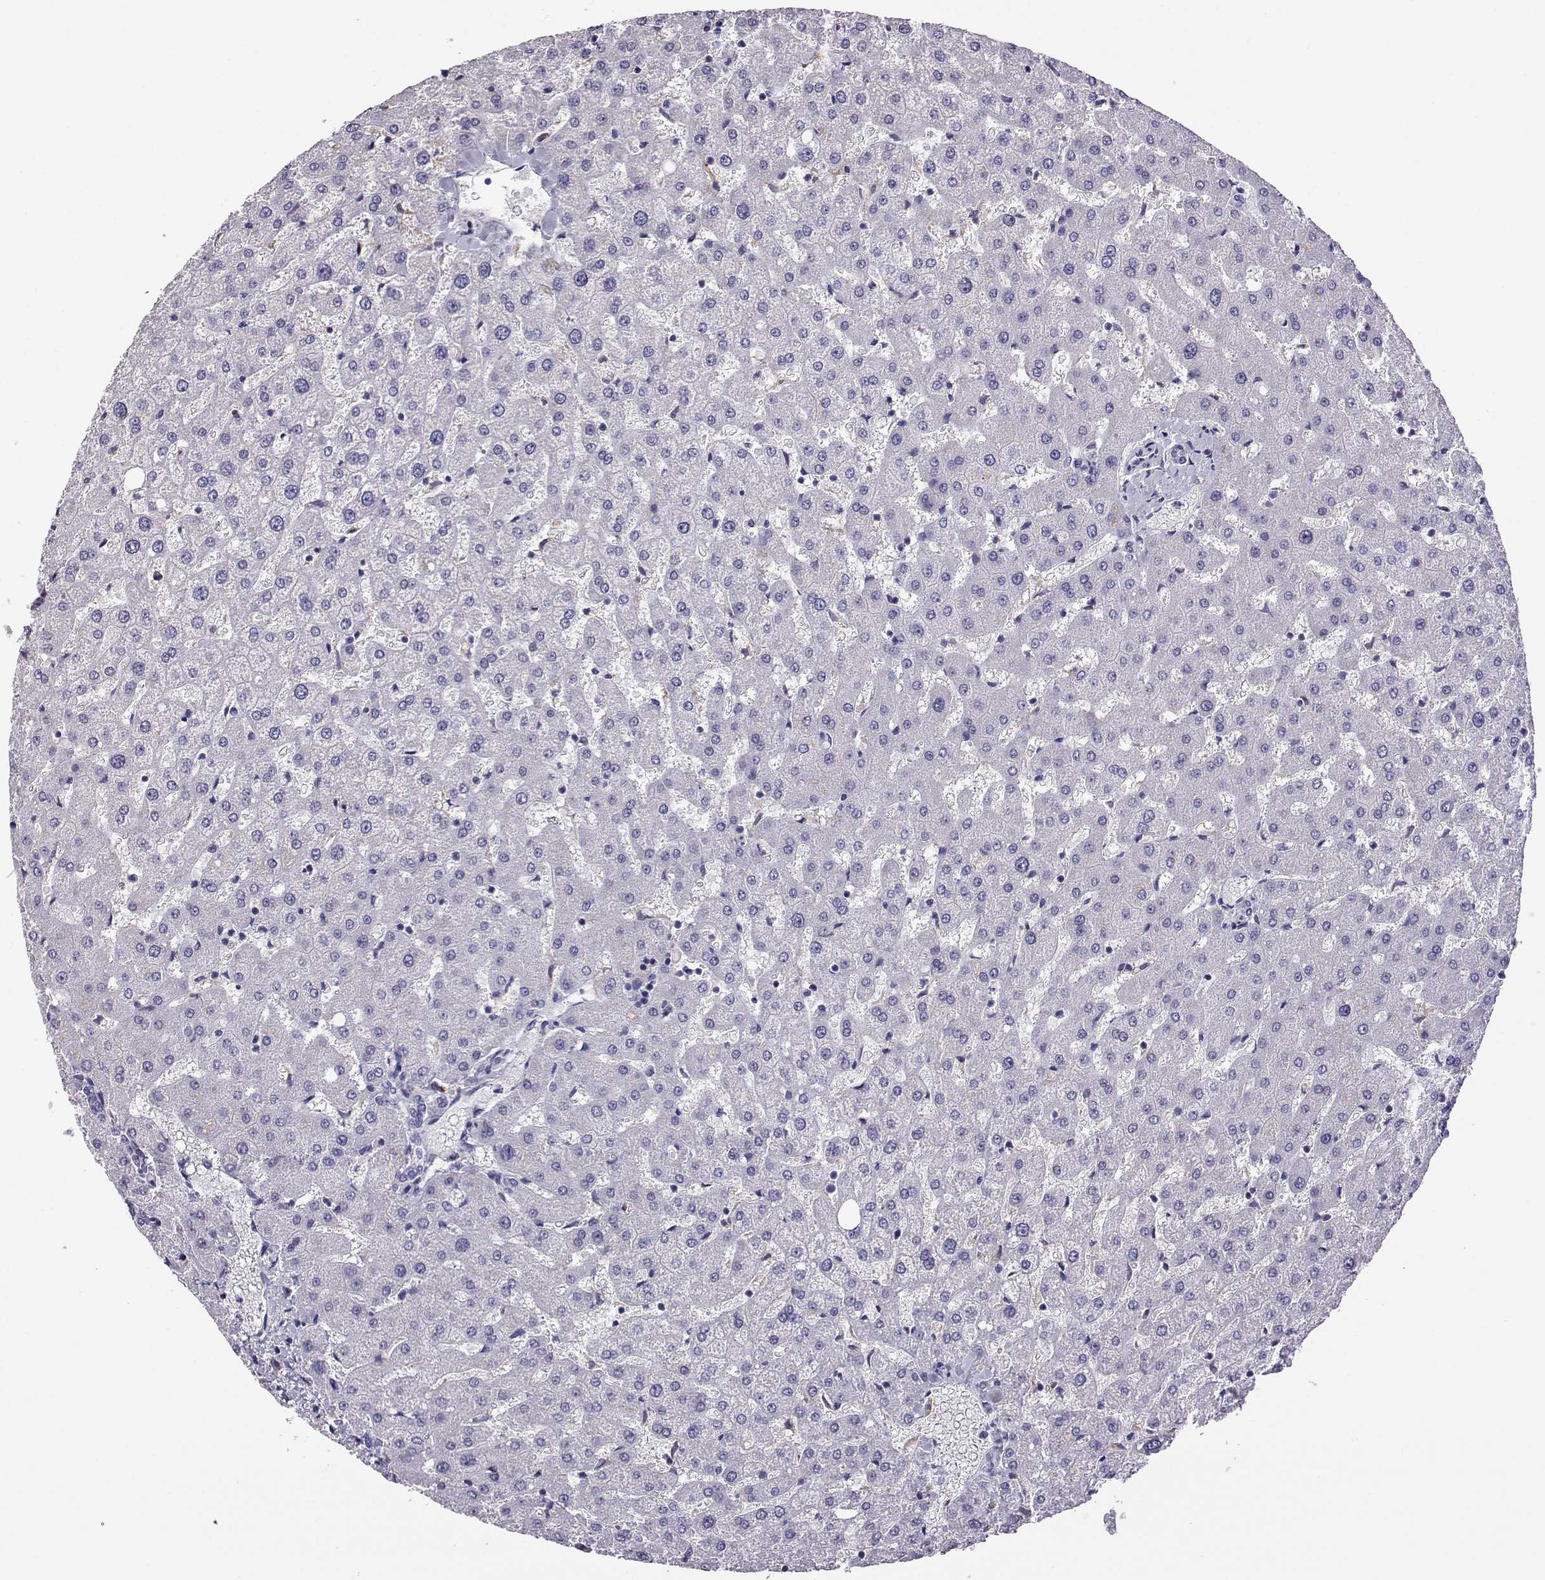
{"staining": {"intensity": "negative", "quantity": "none", "location": "none"}, "tissue": "liver", "cell_type": "Cholangiocytes", "image_type": "normal", "snomed": [{"axis": "morphology", "description": "Normal tissue, NOS"}, {"axis": "topography", "description": "Liver"}], "caption": "This histopathology image is of benign liver stained with immunohistochemistry to label a protein in brown with the nuclei are counter-stained blue. There is no positivity in cholangiocytes. (DAB immunohistochemistry (IHC), high magnification).", "gene": "AKR1B1", "patient": {"sex": "female", "age": 50}}